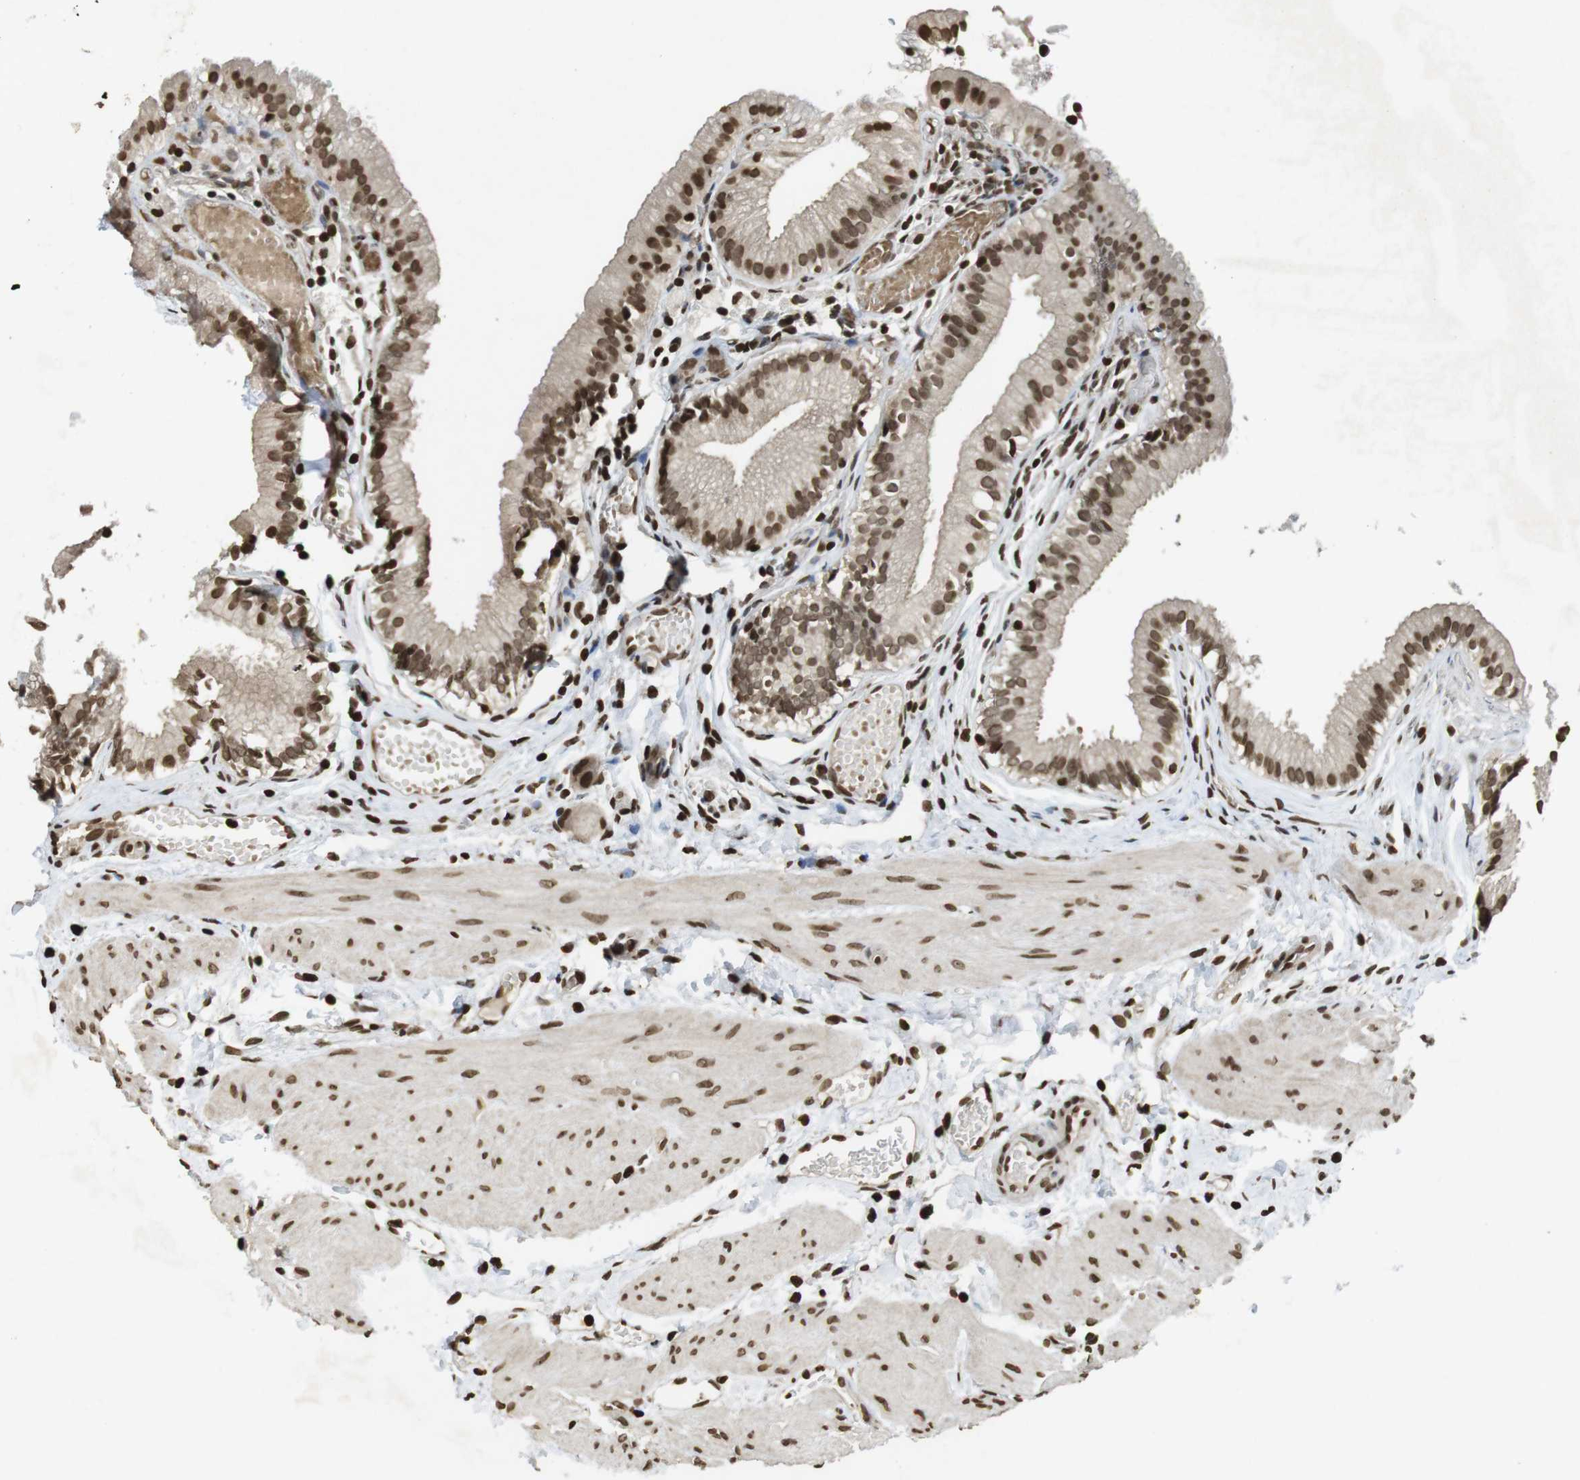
{"staining": {"intensity": "moderate", "quantity": ">75%", "location": "nuclear"}, "tissue": "gallbladder", "cell_type": "Glandular cells", "image_type": "normal", "snomed": [{"axis": "morphology", "description": "Normal tissue, NOS"}, {"axis": "topography", "description": "Gallbladder"}], "caption": "Glandular cells show medium levels of moderate nuclear staining in approximately >75% of cells in benign human gallbladder. Using DAB (brown) and hematoxylin (blue) stains, captured at high magnification using brightfield microscopy.", "gene": "FOXA3", "patient": {"sex": "female", "age": 26}}